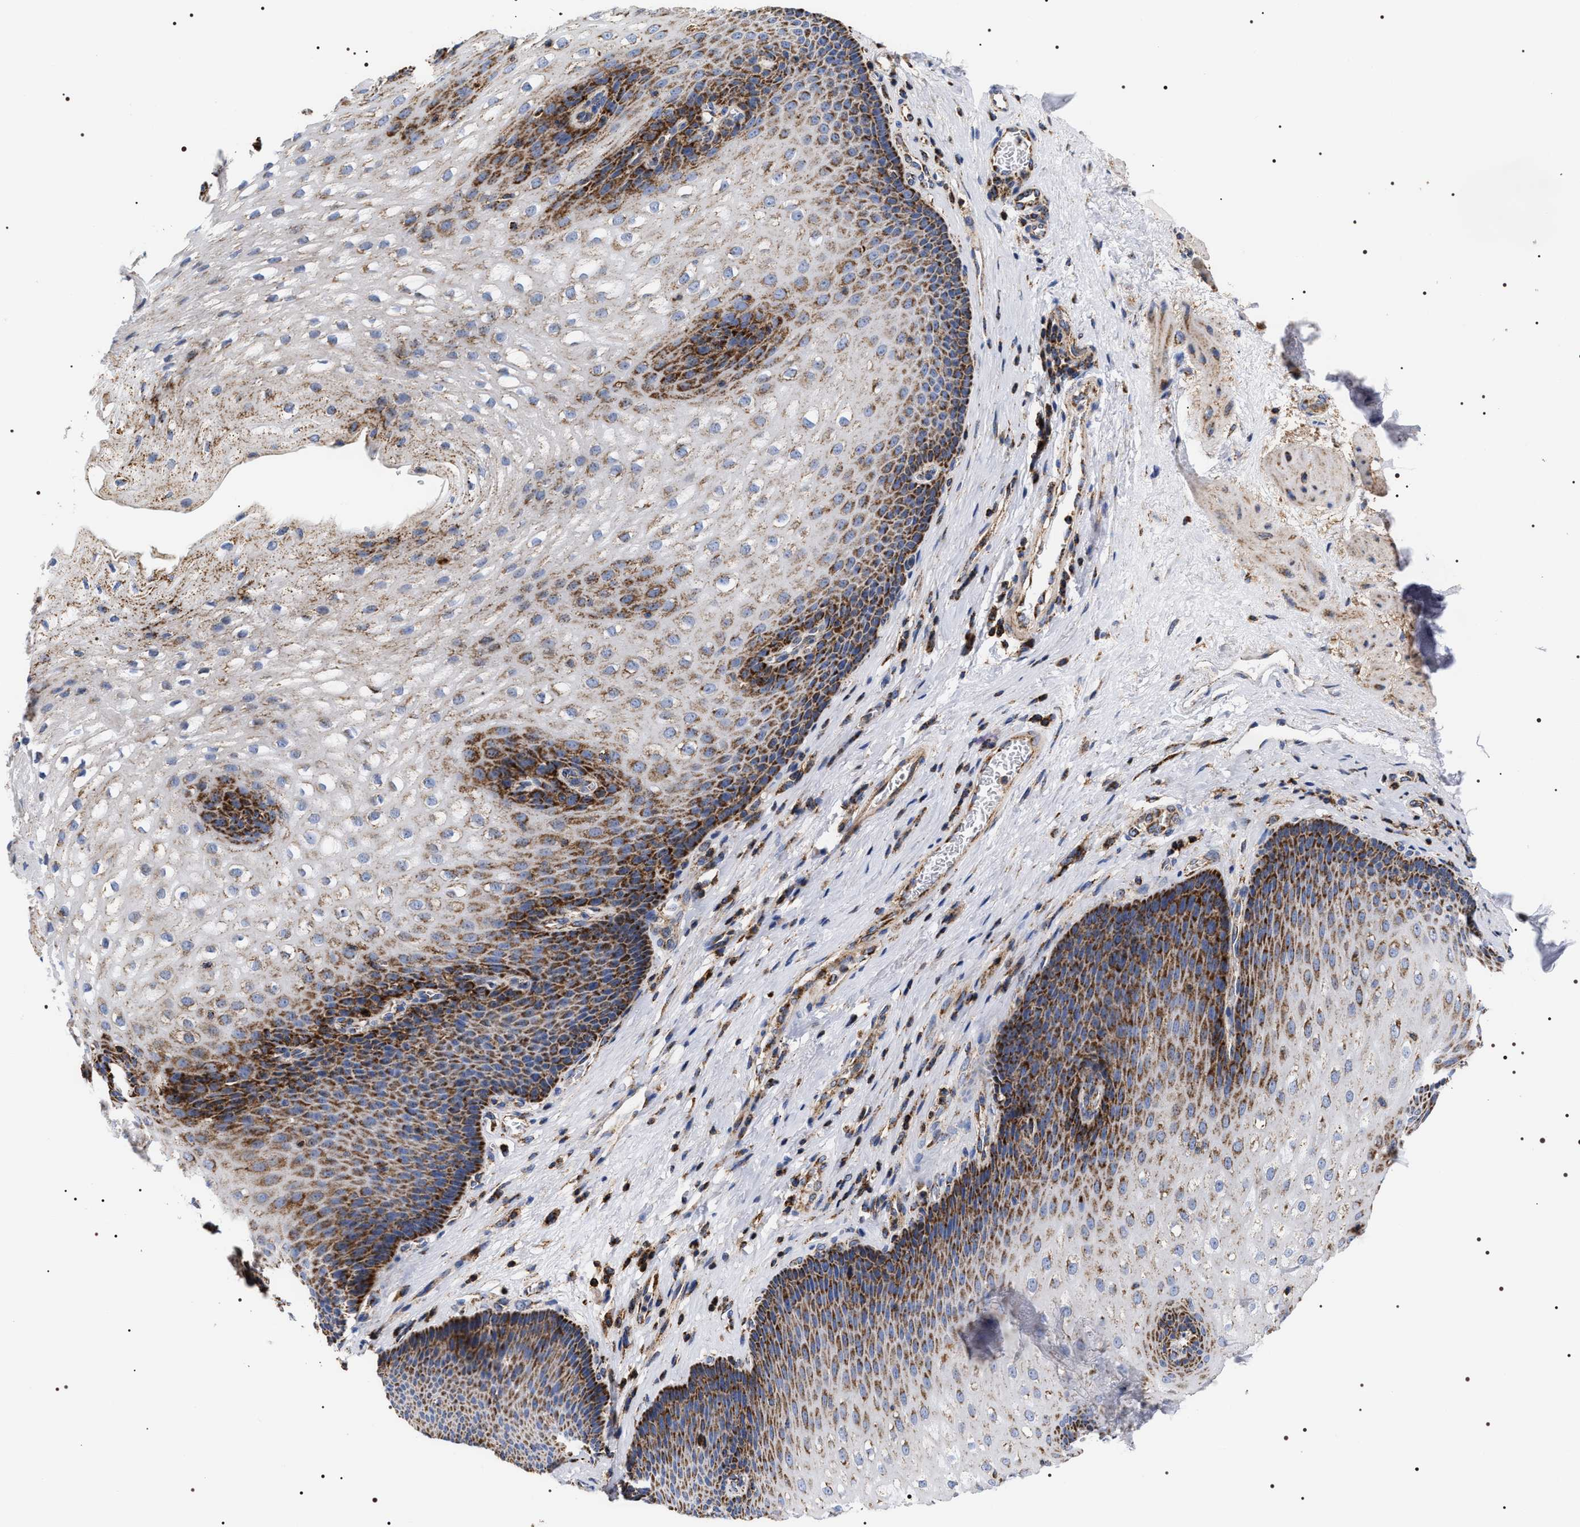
{"staining": {"intensity": "strong", "quantity": "25%-75%", "location": "cytoplasmic/membranous"}, "tissue": "esophagus", "cell_type": "Squamous epithelial cells", "image_type": "normal", "snomed": [{"axis": "morphology", "description": "Normal tissue, NOS"}, {"axis": "topography", "description": "Esophagus"}], "caption": "The immunohistochemical stain highlights strong cytoplasmic/membranous expression in squamous epithelial cells of benign esophagus.", "gene": "COG5", "patient": {"sex": "male", "age": 48}}